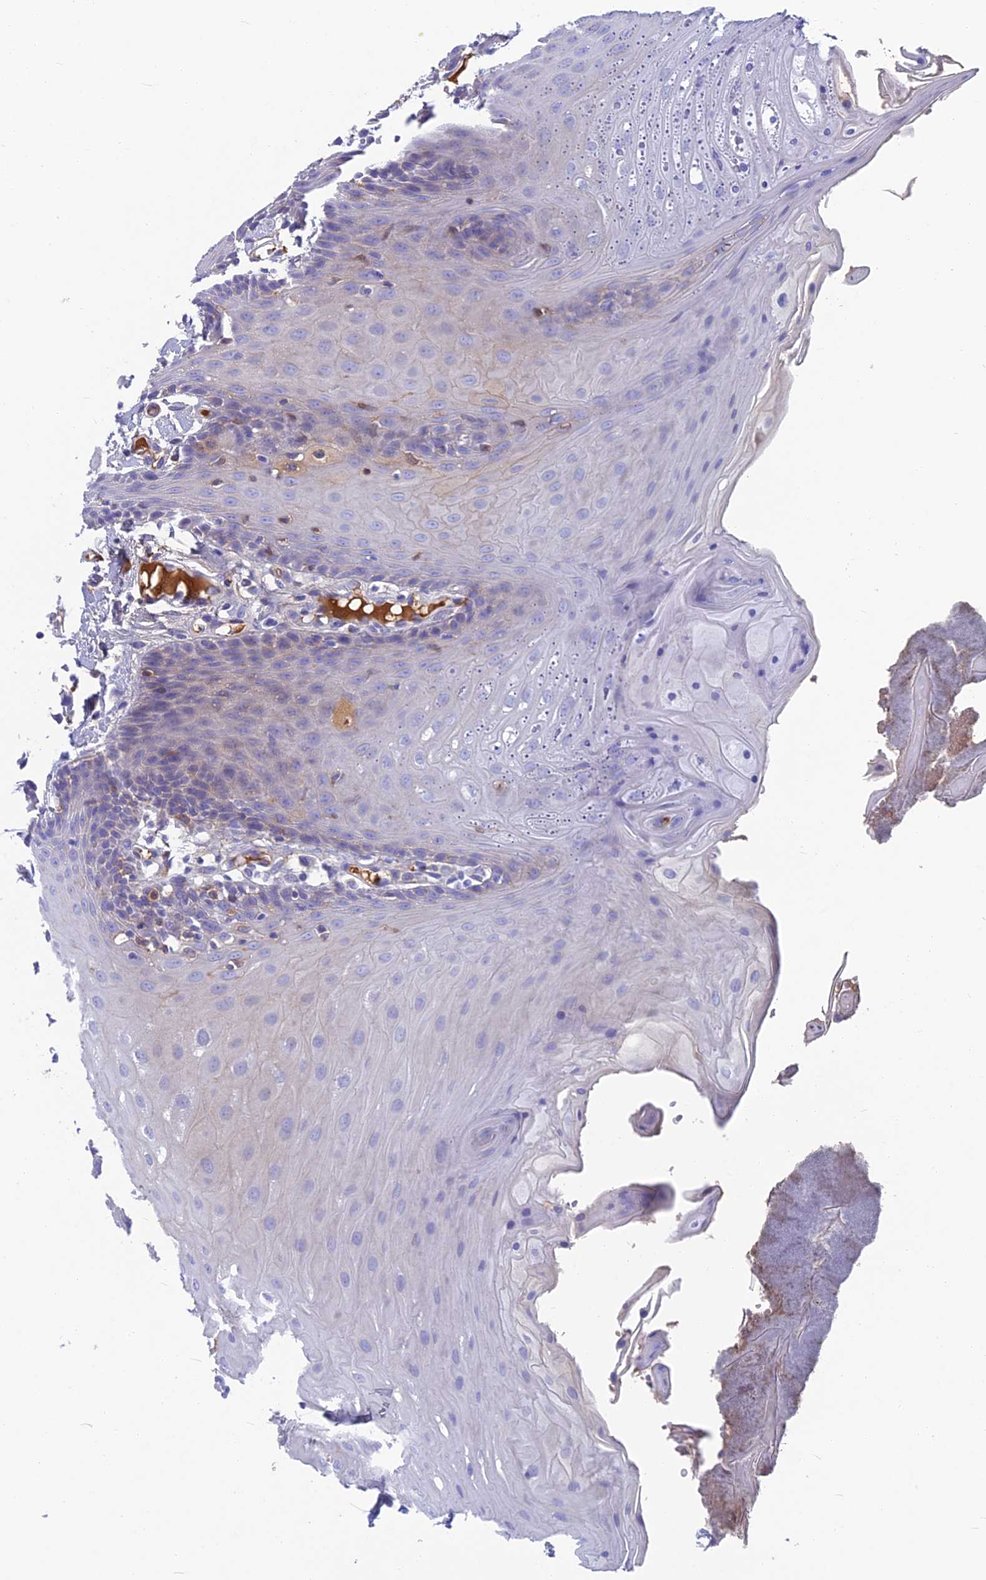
{"staining": {"intensity": "negative", "quantity": "none", "location": "none"}, "tissue": "oral mucosa", "cell_type": "Squamous epithelial cells", "image_type": "normal", "snomed": [{"axis": "morphology", "description": "Normal tissue, NOS"}, {"axis": "morphology", "description": "Squamous cell carcinoma, NOS"}, {"axis": "topography", "description": "Skeletal muscle"}, {"axis": "topography", "description": "Oral tissue"}, {"axis": "topography", "description": "Salivary gland"}, {"axis": "topography", "description": "Head-Neck"}], "caption": "IHC of benign human oral mucosa demonstrates no staining in squamous epithelial cells. Brightfield microscopy of immunohistochemistry stained with DAB (3,3'-diaminobenzidine) (brown) and hematoxylin (blue), captured at high magnification.", "gene": "SNAP91", "patient": {"sex": "male", "age": 54}}